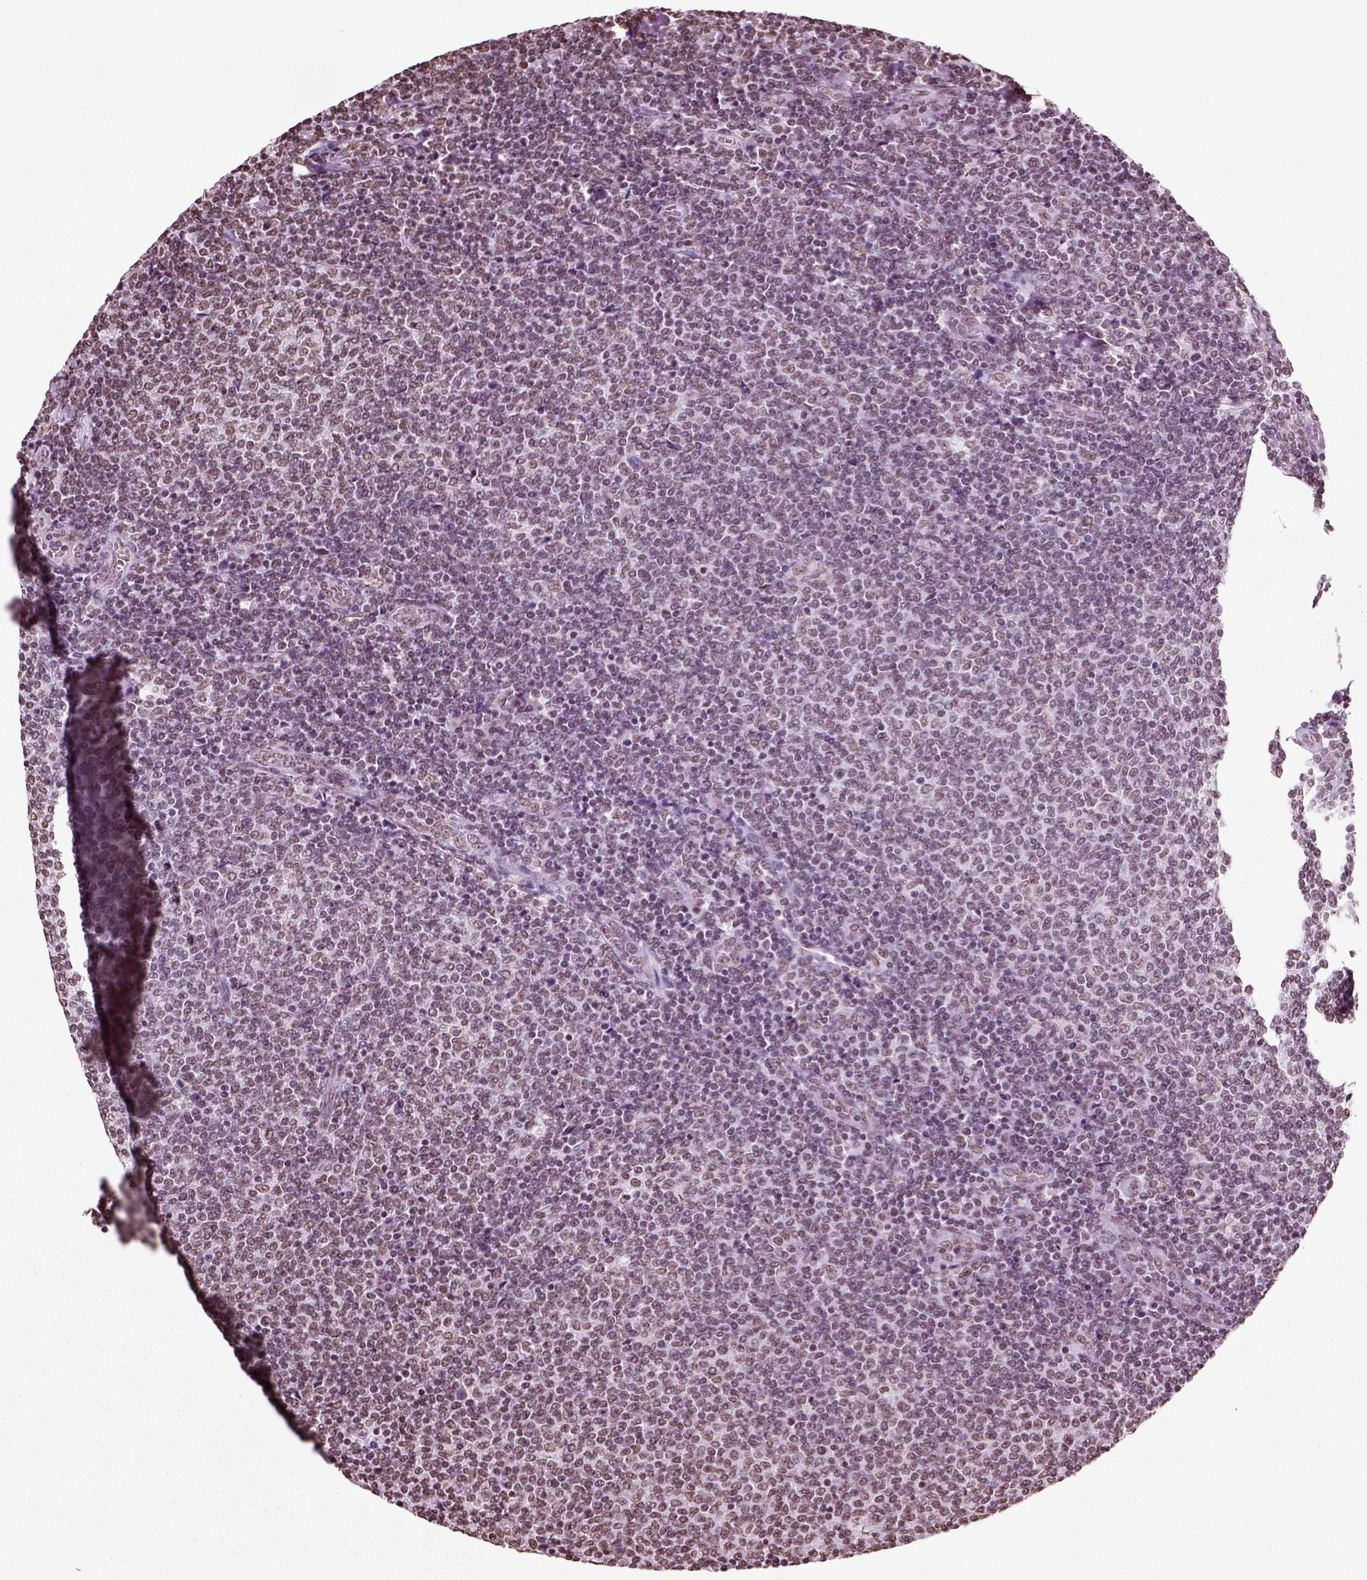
{"staining": {"intensity": "weak", "quantity": "25%-75%", "location": "nuclear"}, "tissue": "lymphoma", "cell_type": "Tumor cells", "image_type": "cancer", "snomed": [{"axis": "morphology", "description": "Malignant lymphoma, non-Hodgkin's type, Low grade"}, {"axis": "topography", "description": "Lymph node"}], "caption": "Immunohistochemical staining of low-grade malignant lymphoma, non-Hodgkin's type shows weak nuclear protein staining in about 25%-75% of tumor cells. (DAB (3,3'-diaminobenzidine) = brown stain, brightfield microscopy at high magnification).", "gene": "POLR1H", "patient": {"sex": "male", "age": 52}}